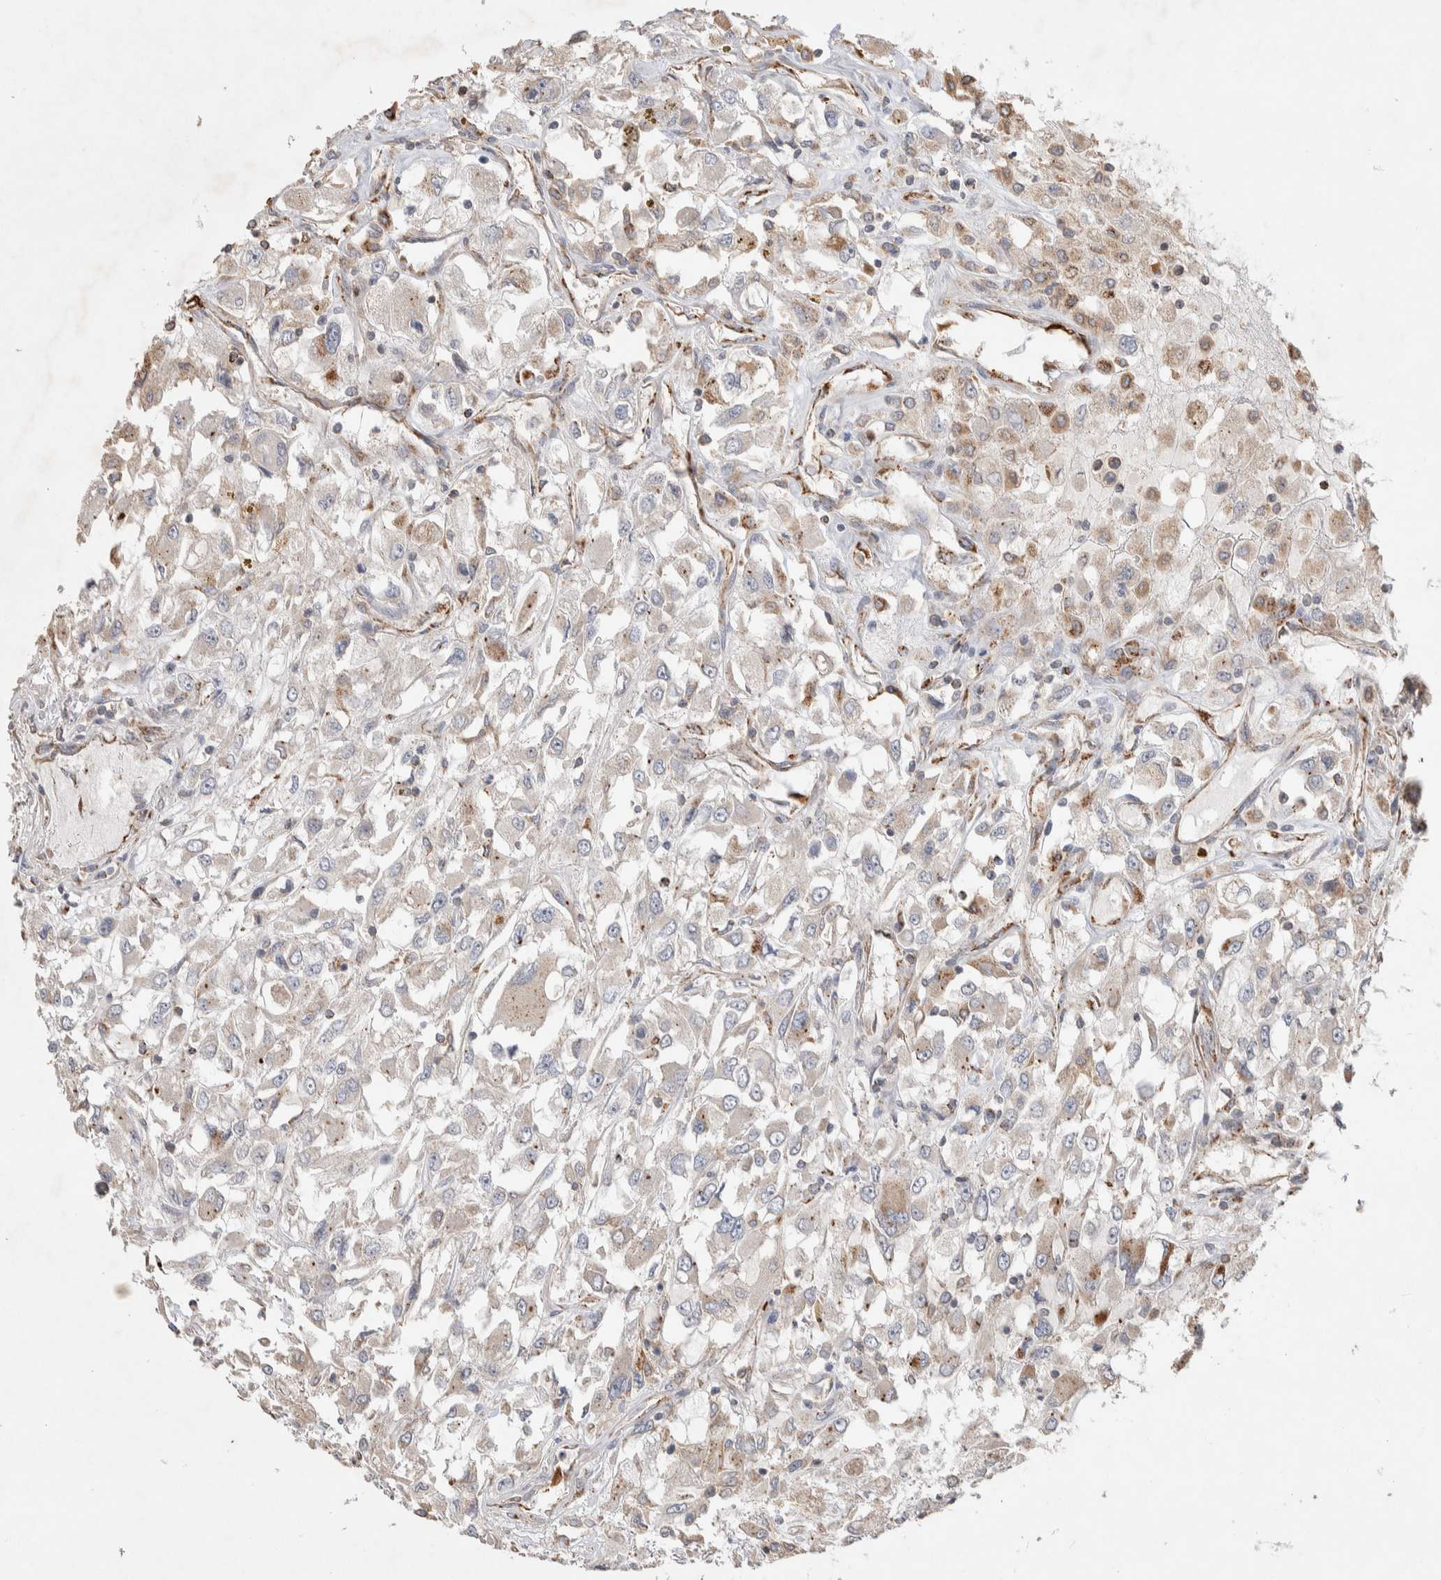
{"staining": {"intensity": "weak", "quantity": "<25%", "location": "cytoplasmic/membranous"}, "tissue": "renal cancer", "cell_type": "Tumor cells", "image_type": "cancer", "snomed": [{"axis": "morphology", "description": "Adenocarcinoma, NOS"}, {"axis": "topography", "description": "Kidney"}], "caption": "An immunohistochemistry image of renal adenocarcinoma is shown. There is no staining in tumor cells of renal adenocarcinoma. The staining was performed using DAB (3,3'-diaminobenzidine) to visualize the protein expression in brown, while the nuclei were stained in blue with hematoxylin (Magnification: 20x).", "gene": "DEPTOR", "patient": {"sex": "female", "age": 52}}